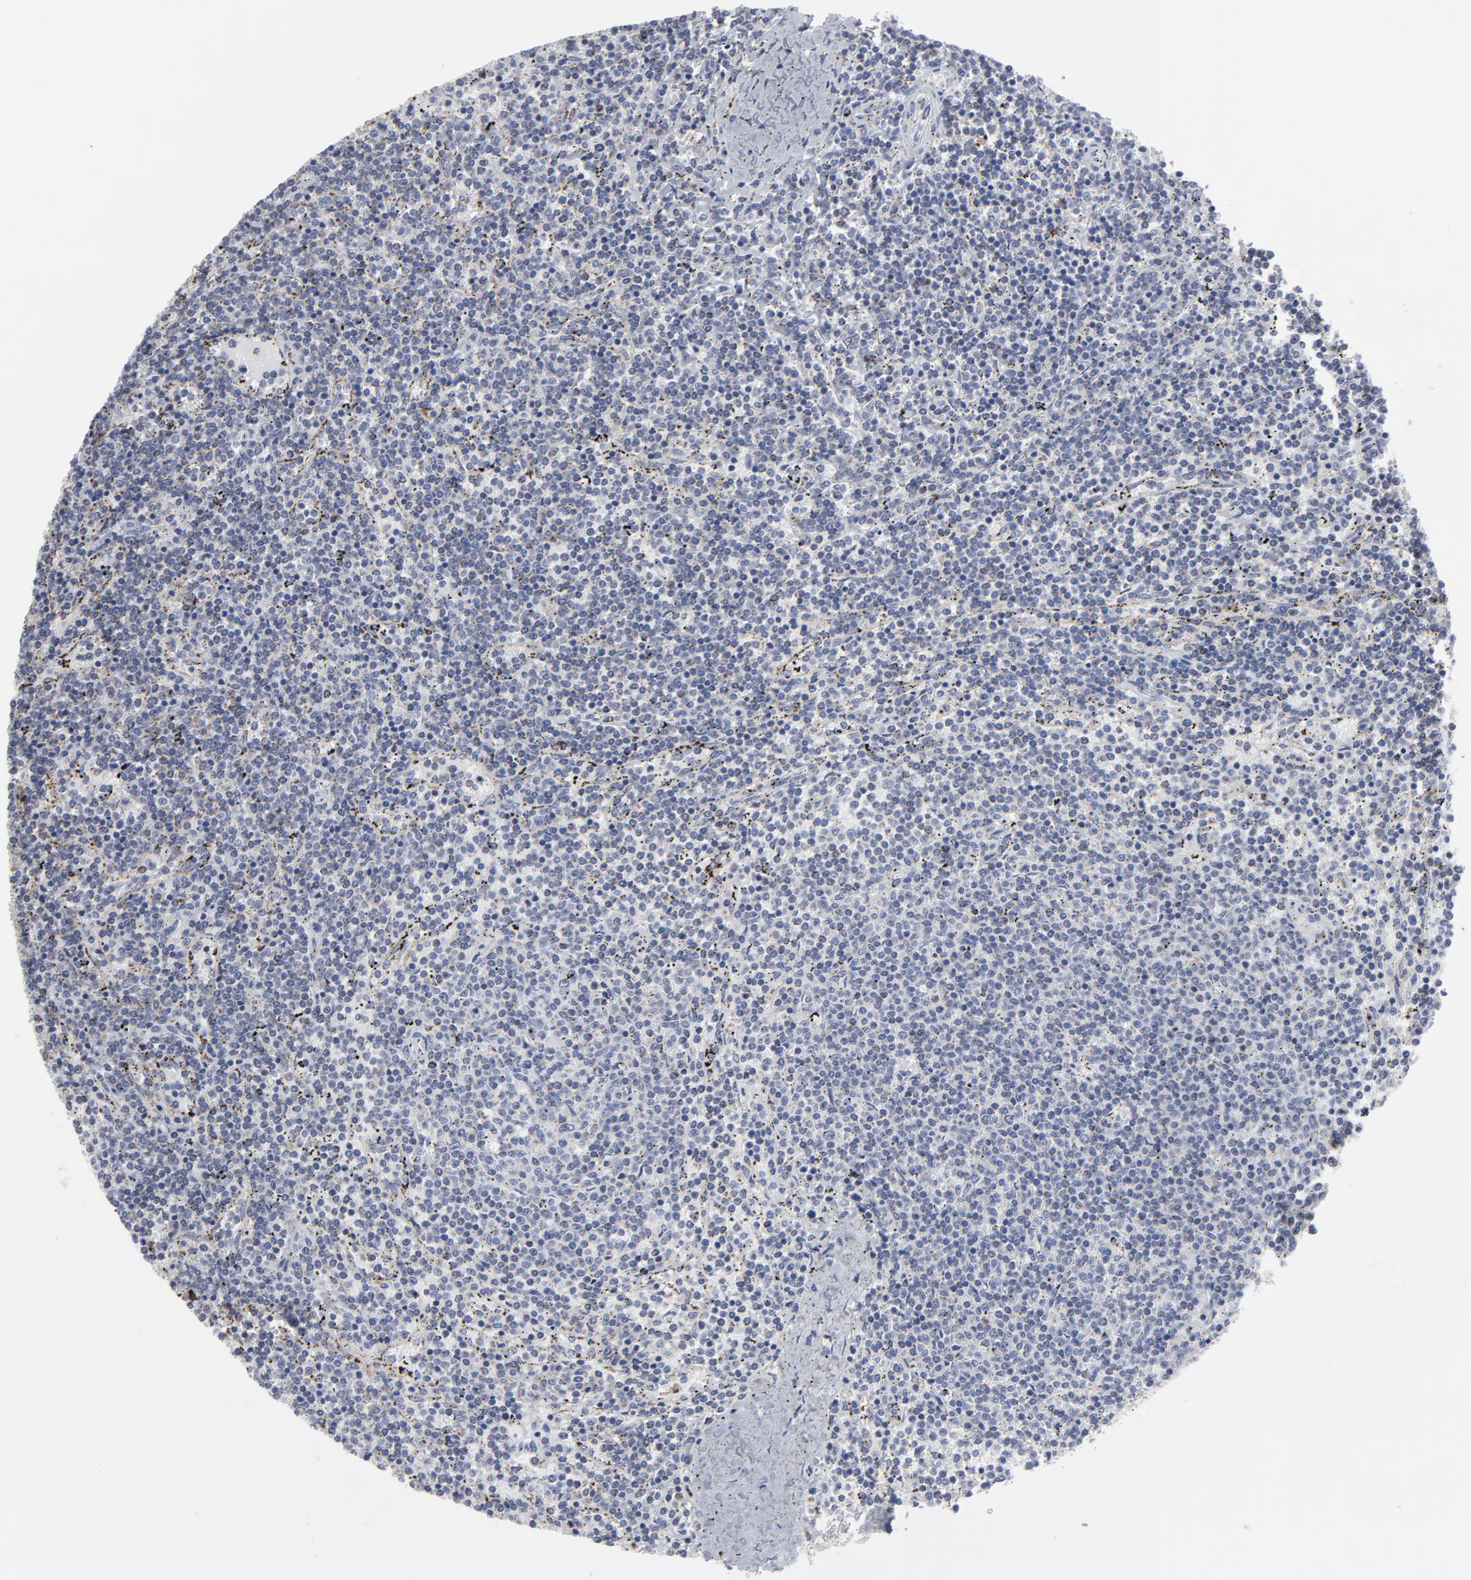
{"staining": {"intensity": "negative", "quantity": "none", "location": "none"}, "tissue": "lymphoma", "cell_type": "Tumor cells", "image_type": "cancer", "snomed": [{"axis": "morphology", "description": "Malignant lymphoma, non-Hodgkin's type, Low grade"}, {"axis": "topography", "description": "Spleen"}], "caption": "DAB immunohistochemical staining of lymphoma demonstrates no significant staining in tumor cells. (Brightfield microscopy of DAB (3,3'-diaminobenzidine) immunohistochemistry (IHC) at high magnification).", "gene": "TXNRD2", "patient": {"sex": "female", "age": 50}}